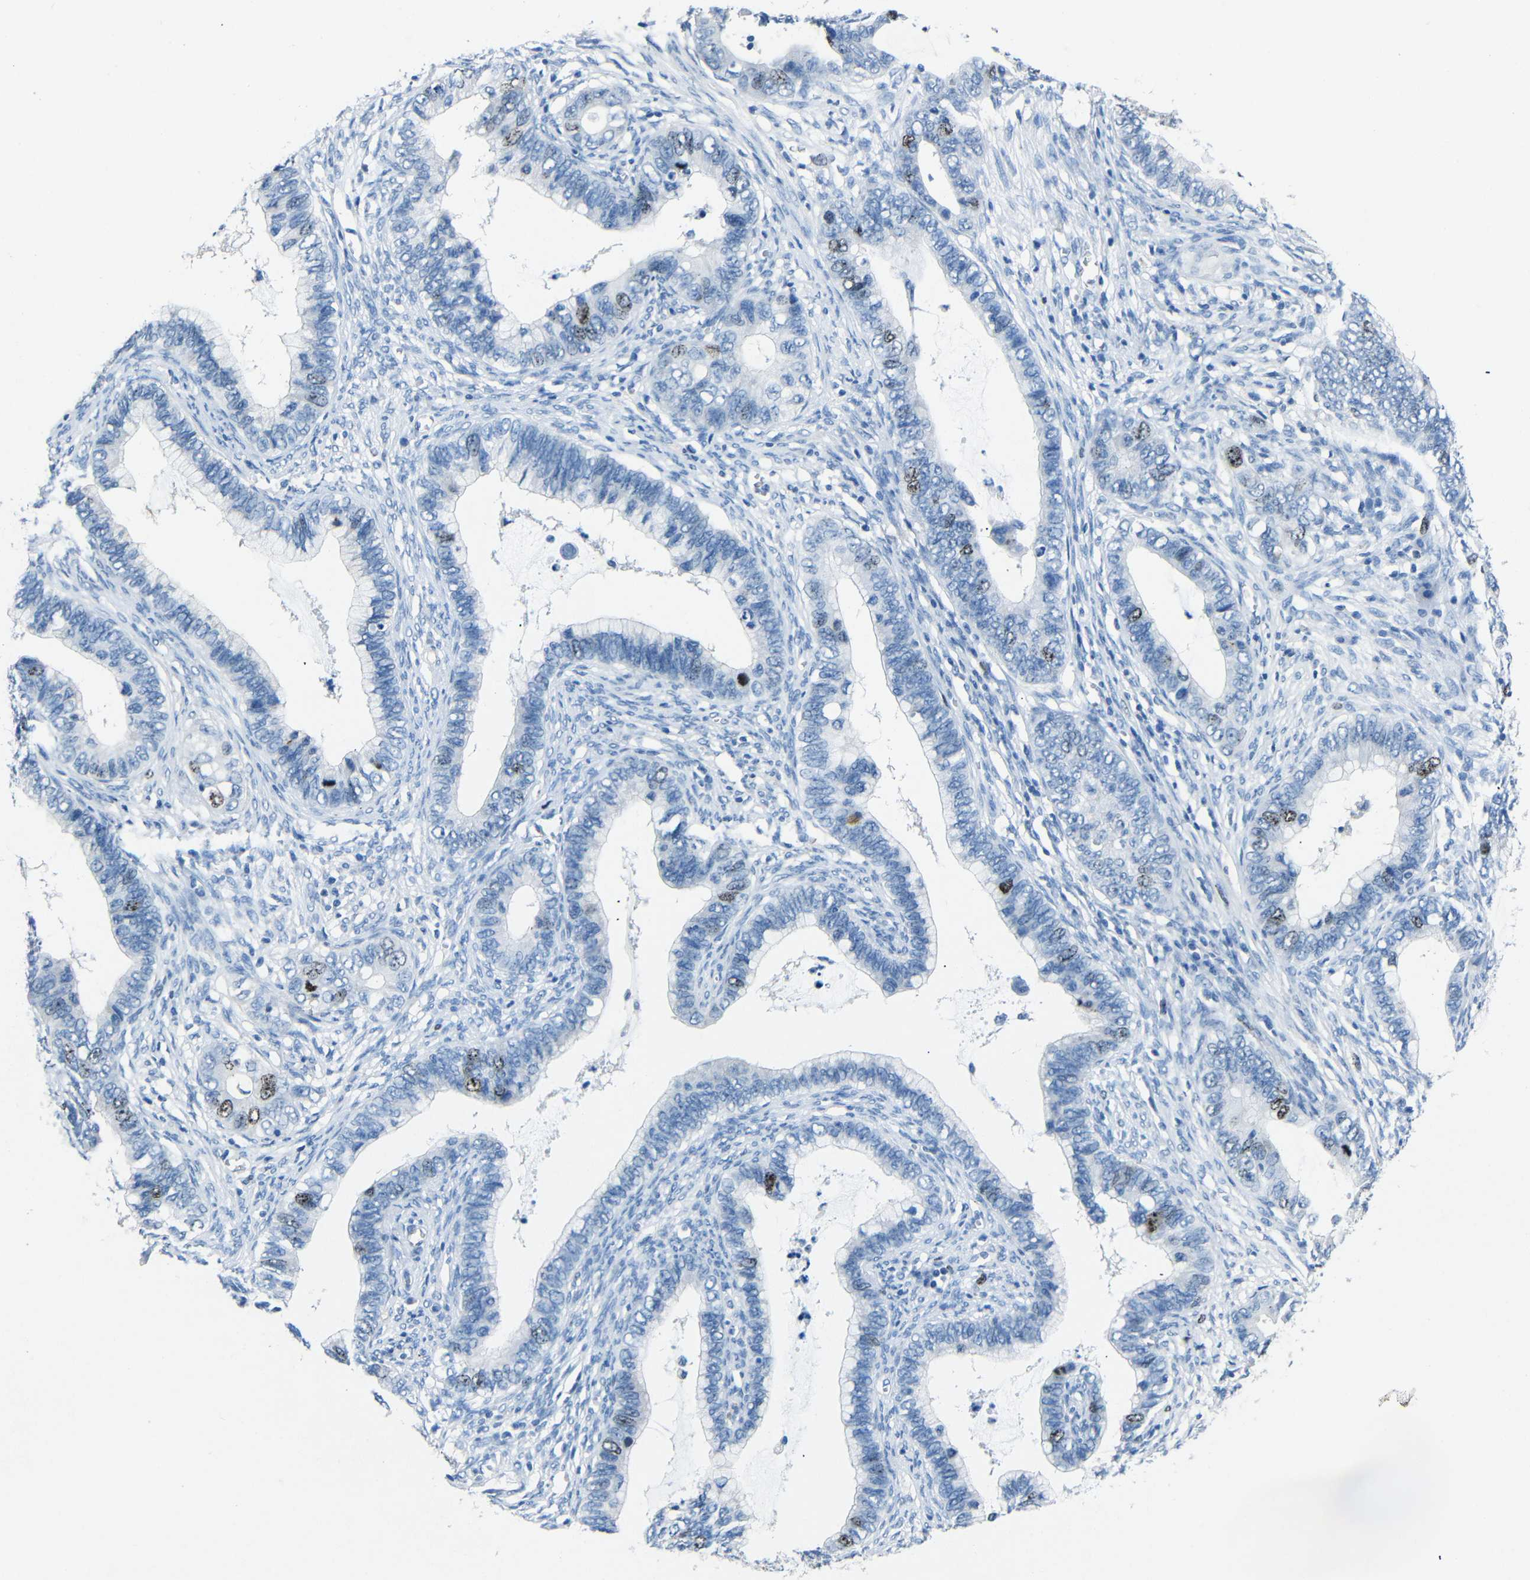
{"staining": {"intensity": "moderate", "quantity": "<25%", "location": "nuclear"}, "tissue": "cervical cancer", "cell_type": "Tumor cells", "image_type": "cancer", "snomed": [{"axis": "morphology", "description": "Adenocarcinoma, NOS"}, {"axis": "topography", "description": "Cervix"}], "caption": "Adenocarcinoma (cervical) tissue demonstrates moderate nuclear expression in approximately <25% of tumor cells, visualized by immunohistochemistry.", "gene": "INCENP", "patient": {"sex": "female", "age": 44}}